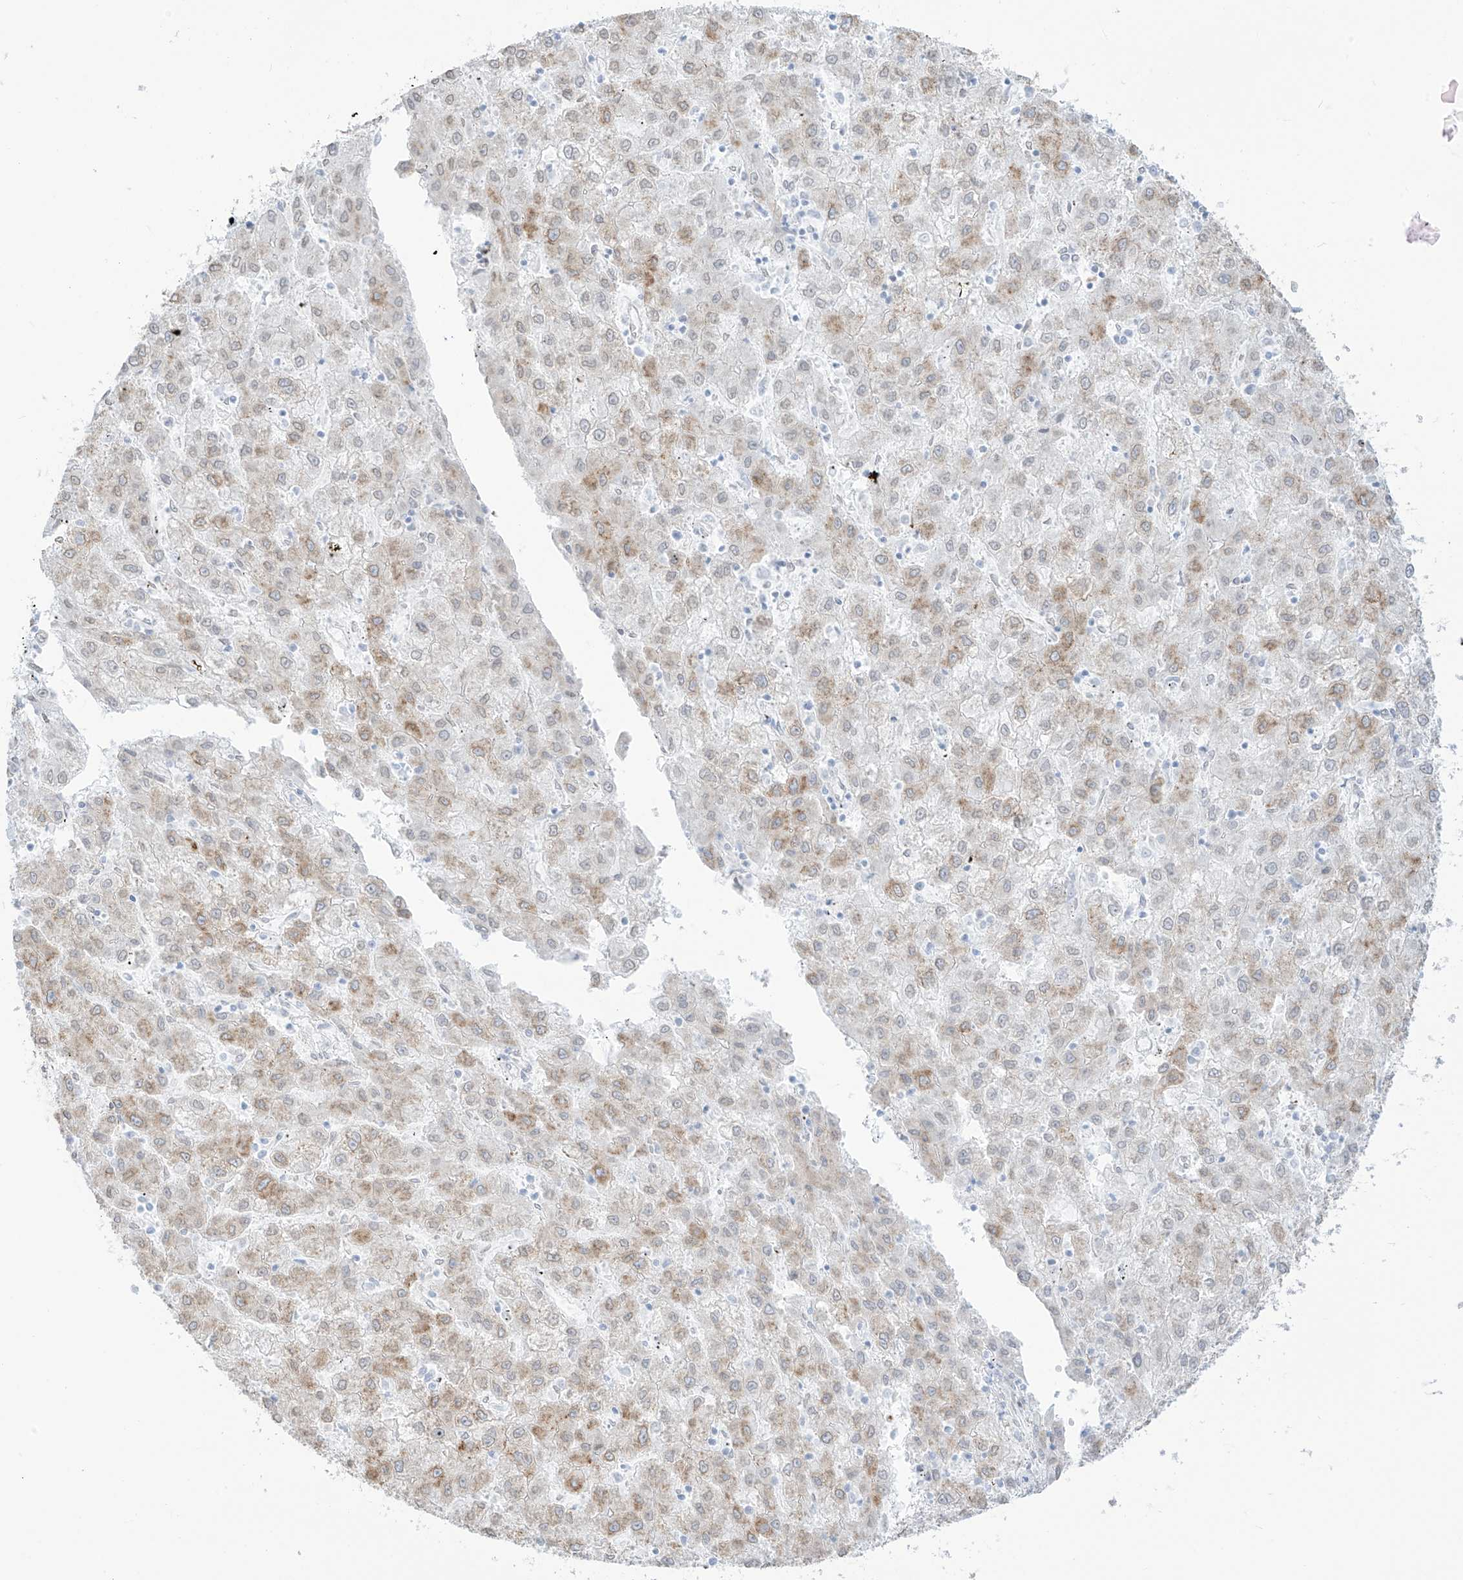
{"staining": {"intensity": "weak", "quantity": "<25%", "location": "cytoplasmic/membranous"}, "tissue": "liver cancer", "cell_type": "Tumor cells", "image_type": "cancer", "snomed": [{"axis": "morphology", "description": "Carcinoma, Hepatocellular, NOS"}, {"axis": "topography", "description": "Liver"}], "caption": "Immunohistochemistry (IHC) of liver hepatocellular carcinoma shows no positivity in tumor cells.", "gene": "LRRC59", "patient": {"sex": "male", "age": 72}}